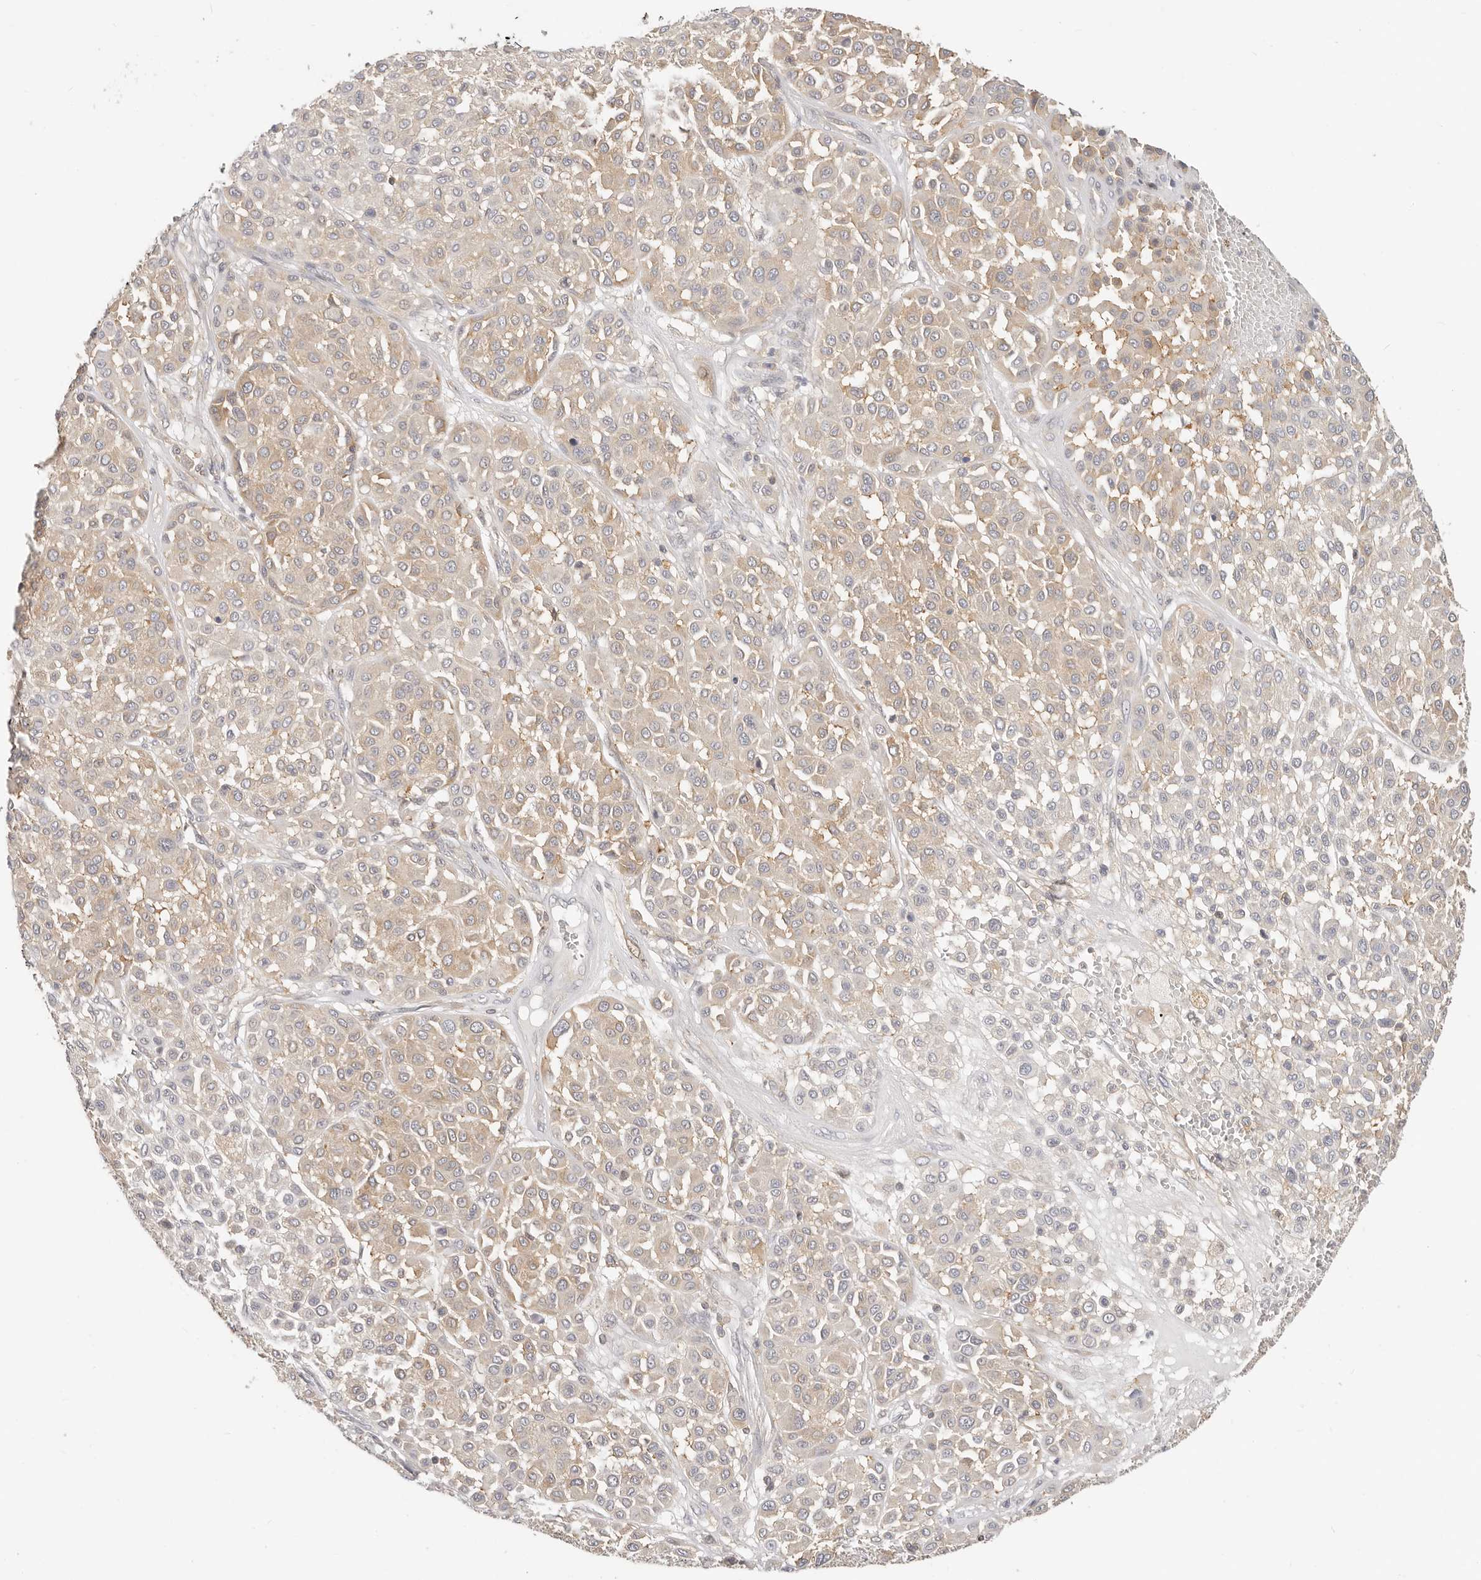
{"staining": {"intensity": "weak", "quantity": ">75%", "location": "cytoplasmic/membranous"}, "tissue": "melanoma", "cell_type": "Tumor cells", "image_type": "cancer", "snomed": [{"axis": "morphology", "description": "Malignant melanoma, Metastatic site"}, {"axis": "topography", "description": "Soft tissue"}], "caption": "Immunohistochemical staining of human melanoma shows weak cytoplasmic/membranous protein staining in approximately >75% of tumor cells.", "gene": "DTNBP1", "patient": {"sex": "male", "age": 41}}